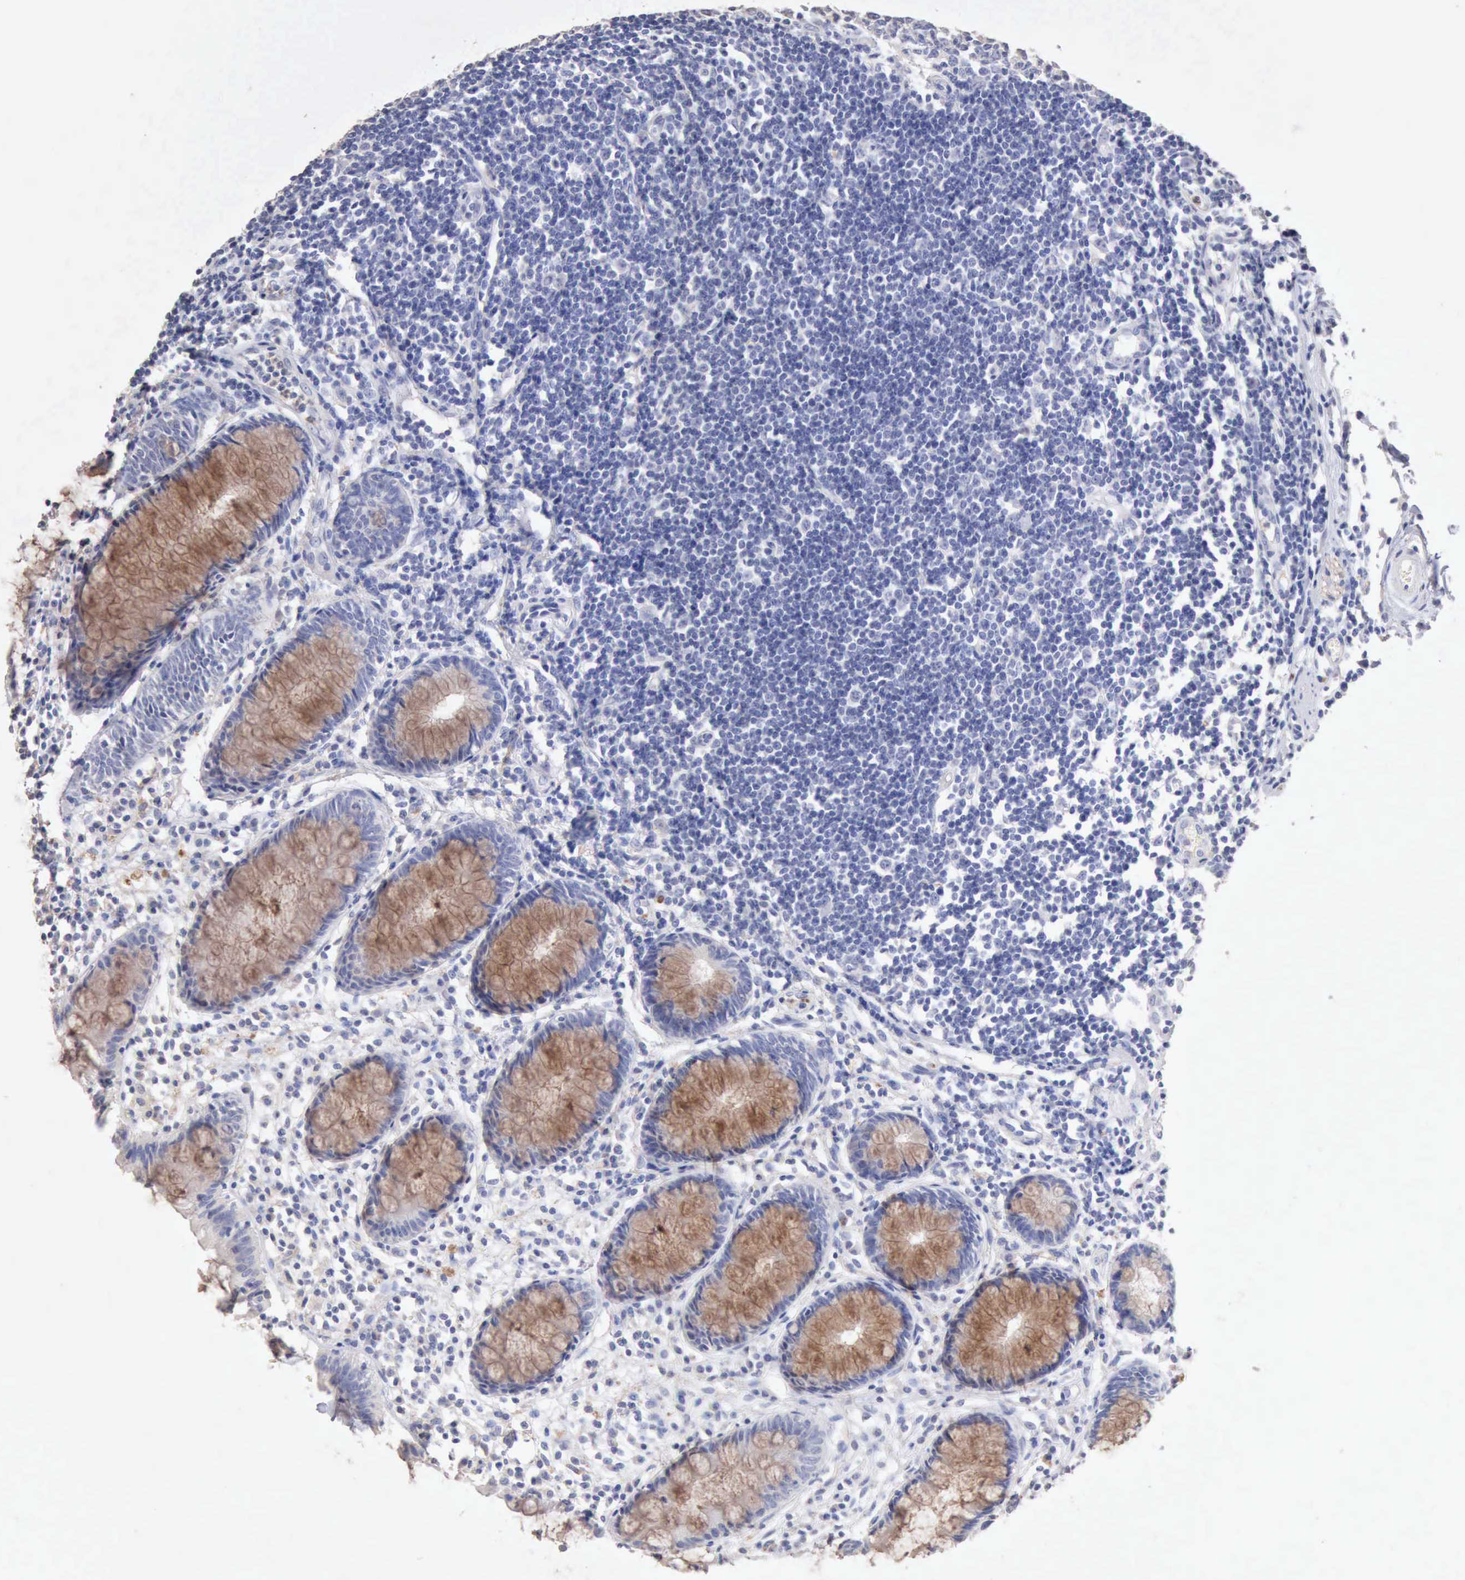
{"staining": {"intensity": "moderate", "quantity": "25%-75%", "location": "cytoplasmic/membranous"}, "tissue": "rectum", "cell_type": "Glandular cells", "image_type": "normal", "snomed": [{"axis": "morphology", "description": "Normal tissue, NOS"}, {"axis": "topography", "description": "Rectum"}], "caption": "About 25%-75% of glandular cells in unremarkable rectum reveal moderate cytoplasmic/membranous protein positivity as visualized by brown immunohistochemical staining.", "gene": "KRT6B", "patient": {"sex": "female", "age": 66}}